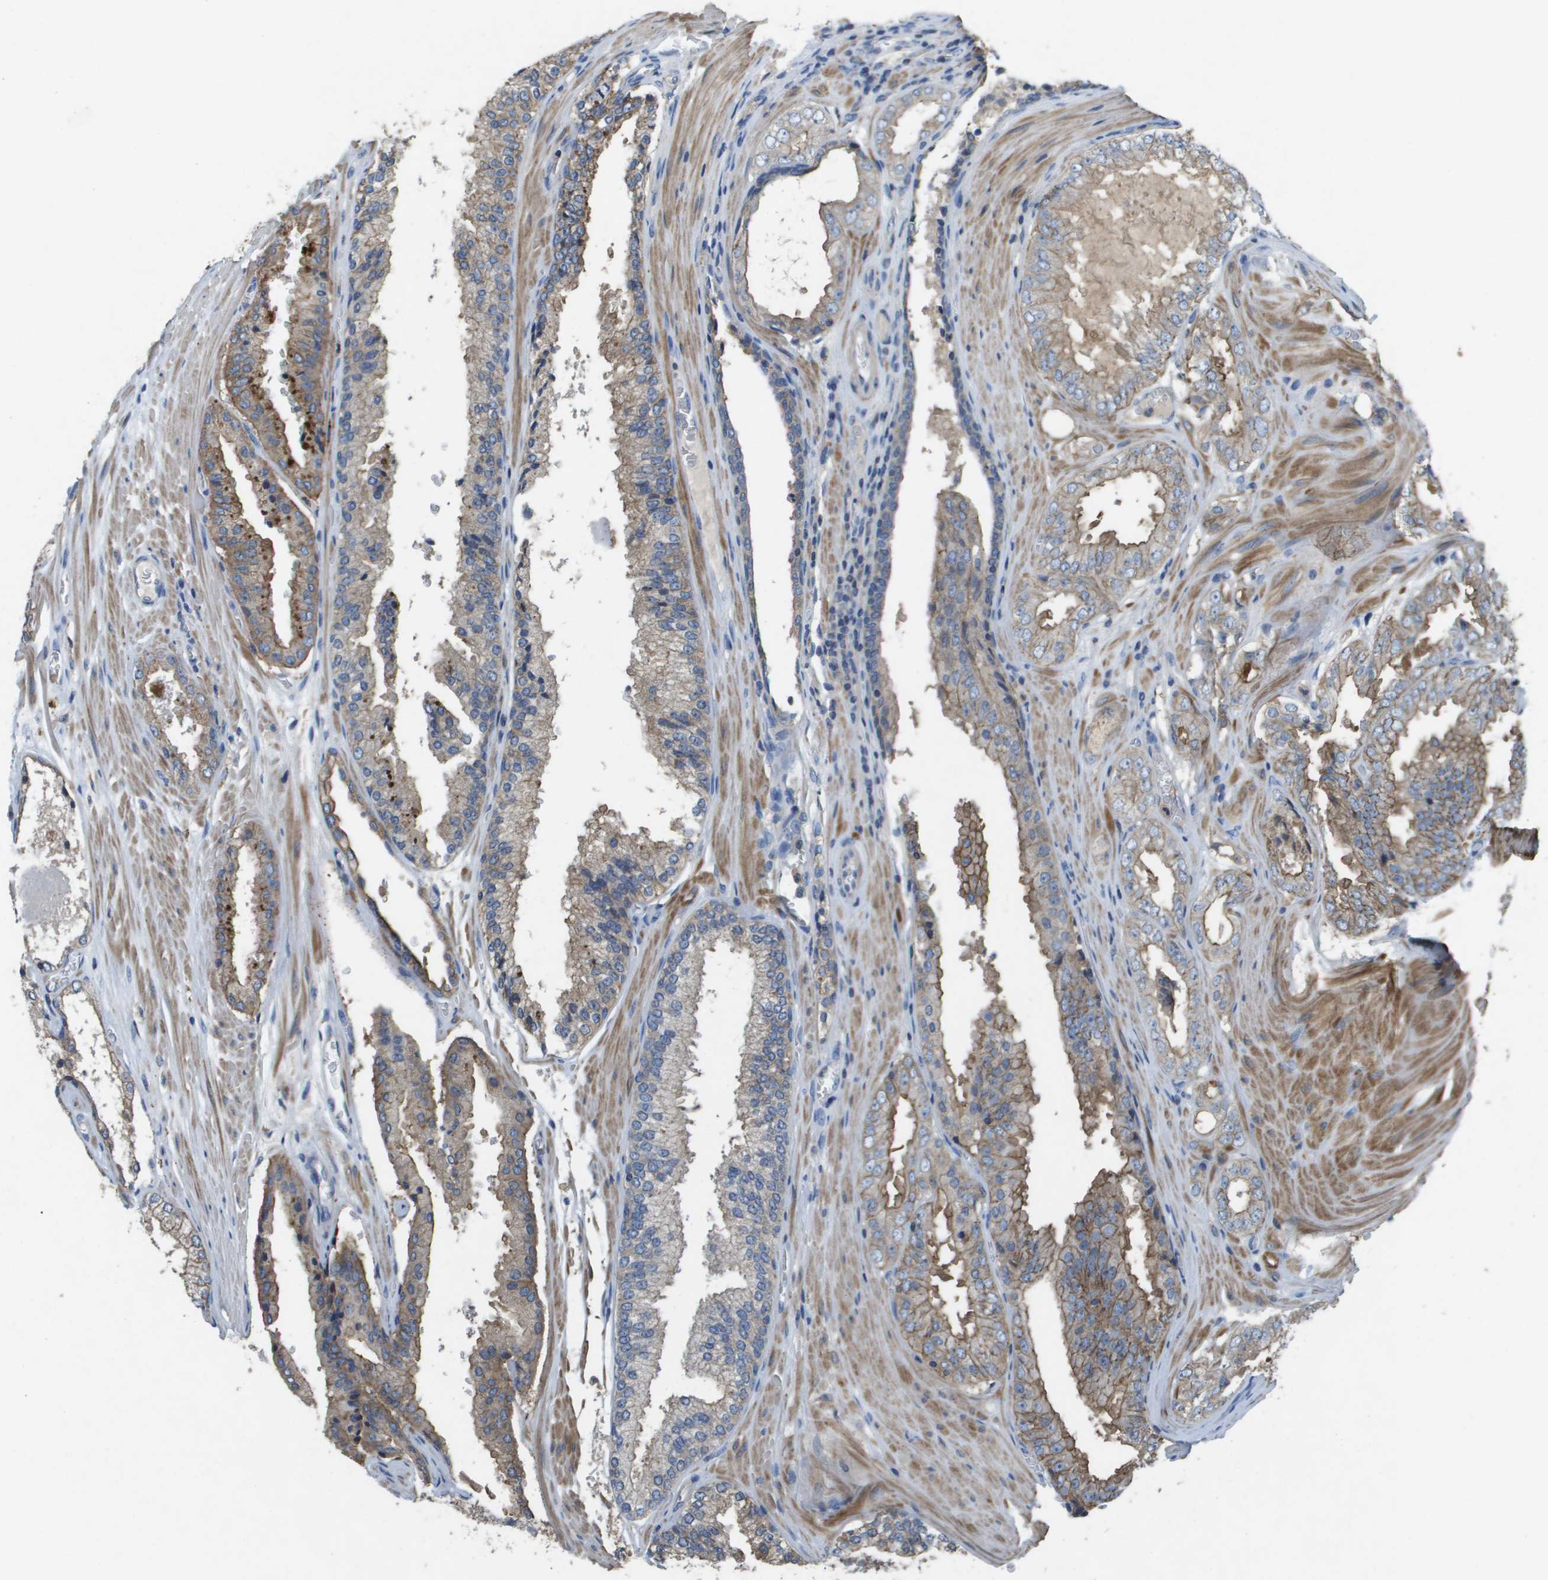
{"staining": {"intensity": "moderate", "quantity": "<25%", "location": "cytoplasmic/membranous"}, "tissue": "prostate cancer", "cell_type": "Tumor cells", "image_type": "cancer", "snomed": [{"axis": "morphology", "description": "Adenocarcinoma, High grade"}, {"axis": "topography", "description": "Prostate"}], "caption": "Immunohistochemistry (IHC) image of neoplastic tissue: human prostate cancer stained using immunohistochemistry (IHC) reveals low levels of moderate protein expression localized specifically in the cytoplasmic/membranous of tumor cells, appearing as a cytoplasmic/membranous brown color.", "gene": "CLCA4", "patient": {"sex": "male", "age": 65}}